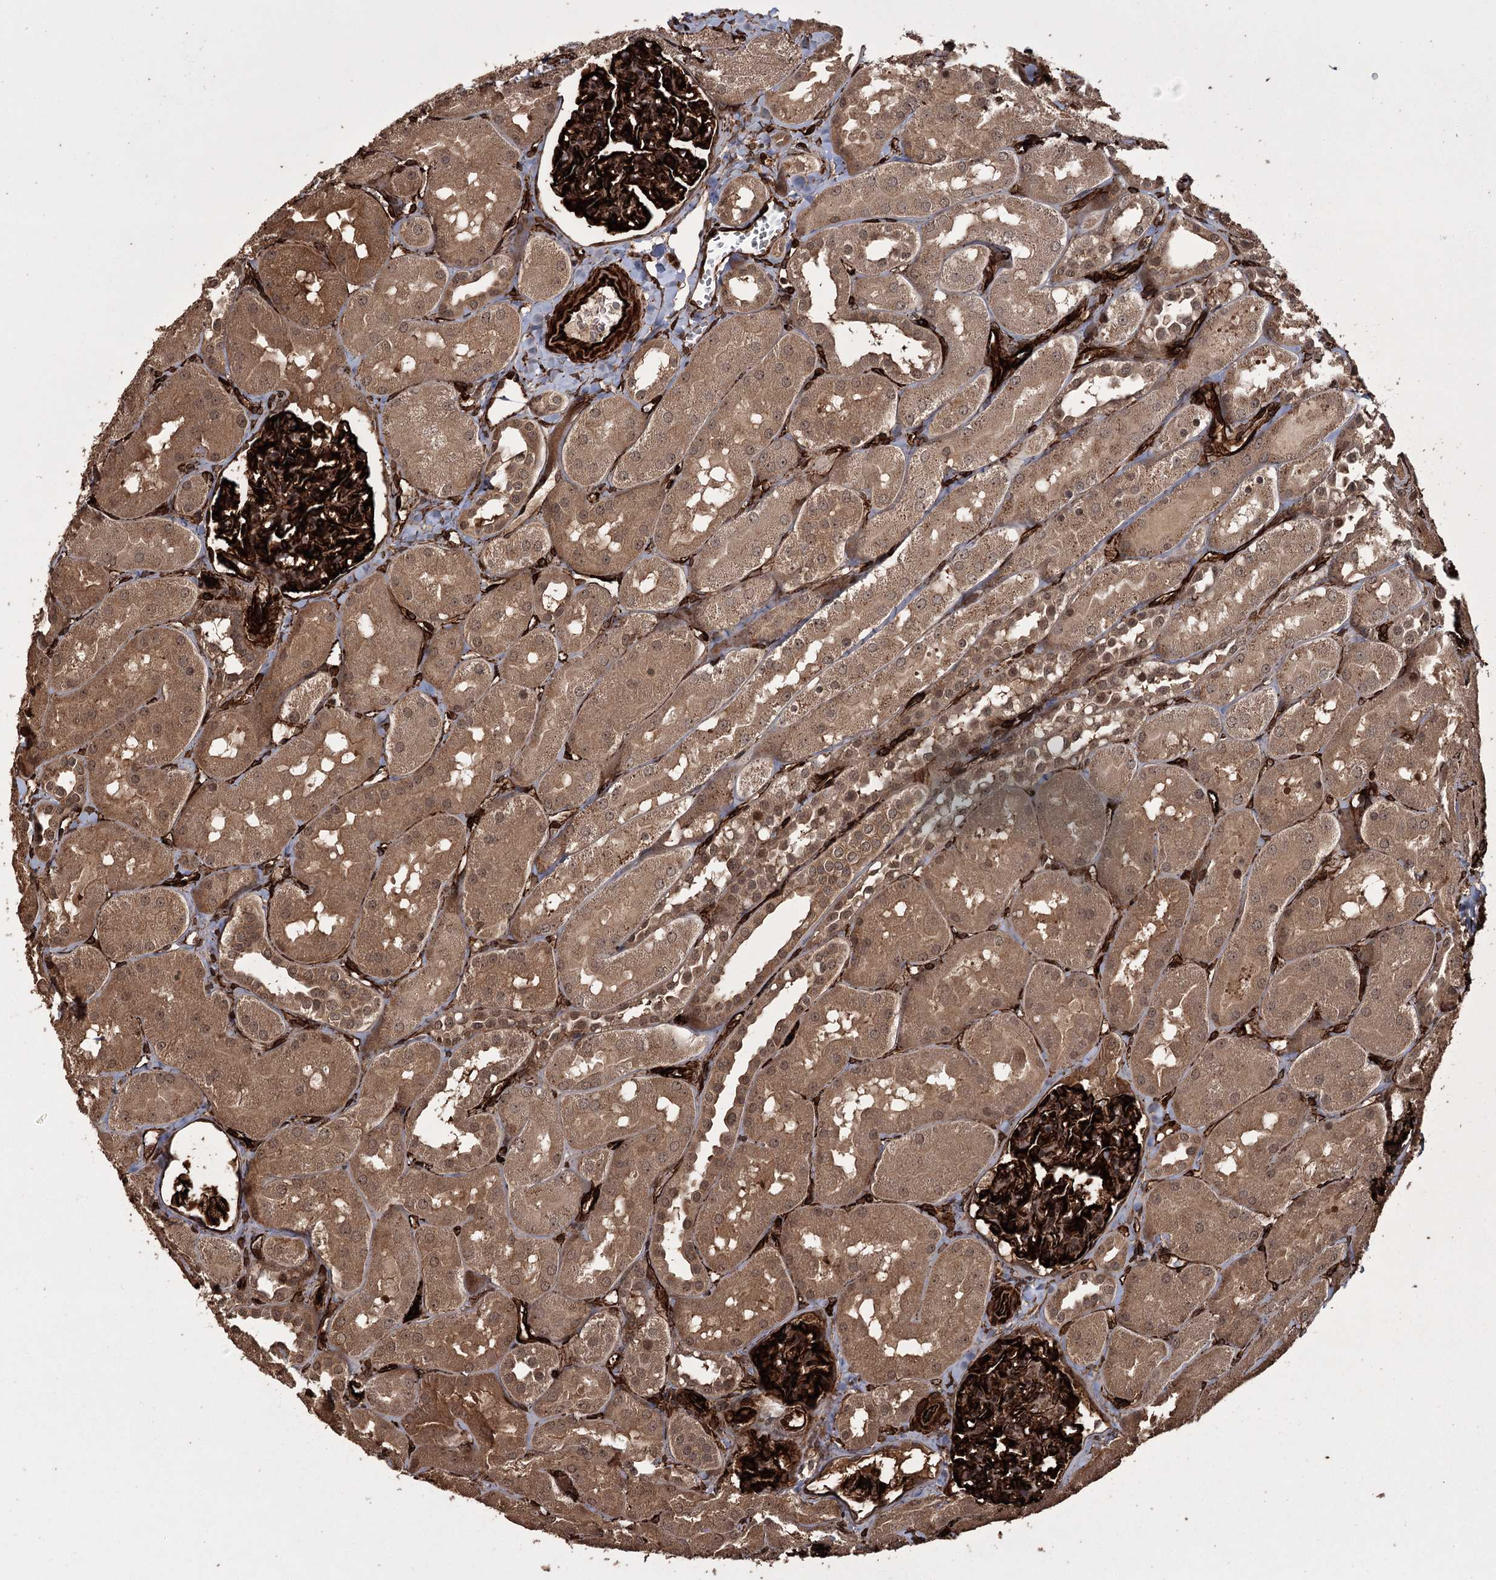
{"staining": {"intensity": "strong", "quantity": ">75%", "location": "cytoplasmic/membranous"}, "tissue": "kidney", "cell_type": "Cells in glomeruli", "image_type": "normal", "snomed": [{"axis": "morphology", "description": "Normal tissue, NOS"}, {"axis": "topography", "description": "Kidney"}, {"axis": "topography", "description": "Urinary bladder"}], "caption": "Immunohistochemistry image of benign kidney: human kidney stained using immunohistochemistry shows high levels of strong protein expression localized specifically in the cytoplasmic/membranous of cells in glomeruli, appearing as a cytoplasmic/membranous brown color.", "gene": "RPAP3", "patient": {"sex": "male", "age": 16}}